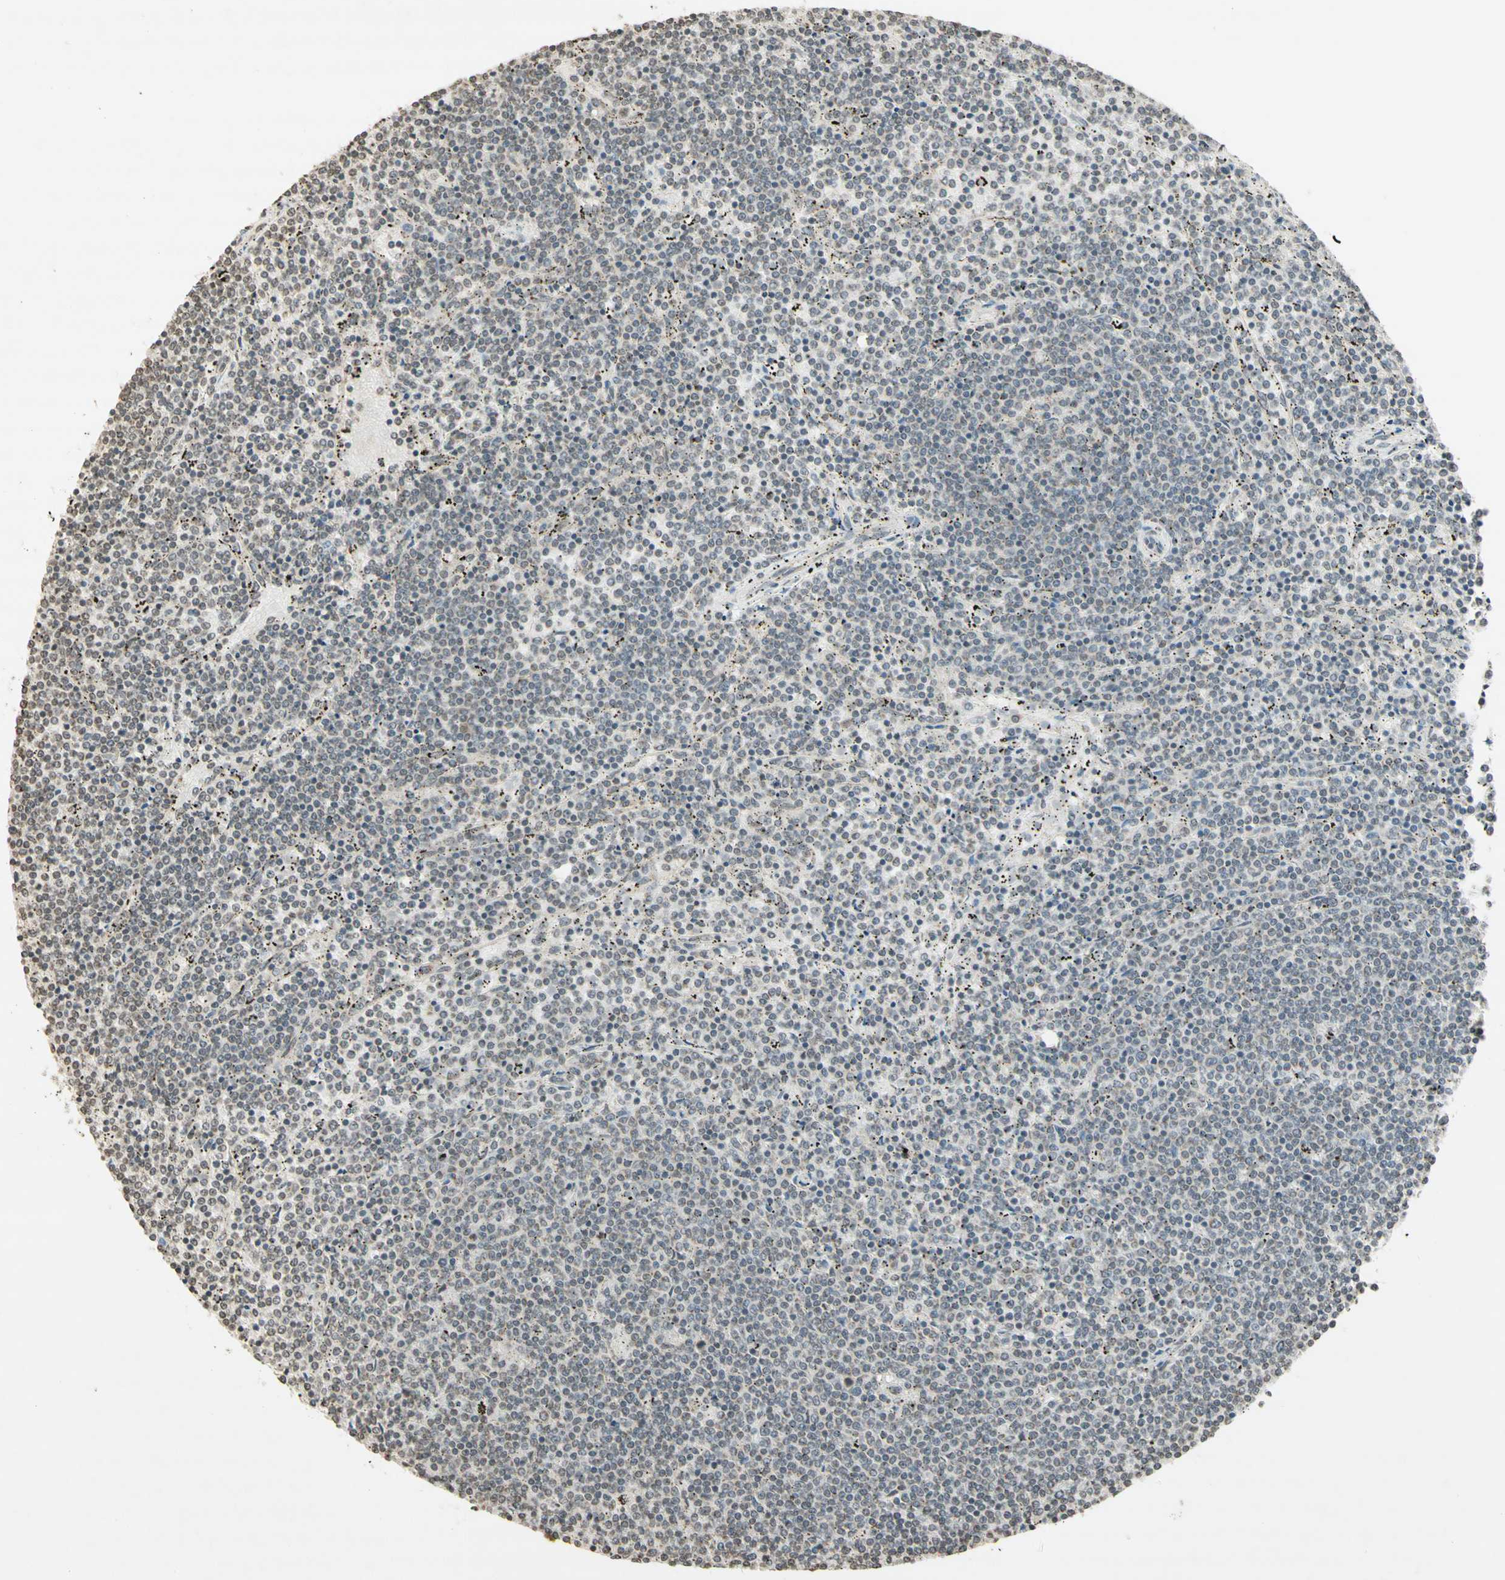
{"staining": {"intensity": "negative", "quantity": "none", "location": "none"}, "tissue": "lymphoma", "cell_type": "Tumor cells", "image_type": "cancer", "snomed": [{"axis": "morphology", "description": "Malignant lymphoma, non-Hodgkin's type, Low grade"}, {"axis": "topography", "description": "Spleen"}], "caption": "An immunohistochemistry (IHC) photomicrograph of low-grade malignant lymphoma, non-Hodgkin's type is shown. There is no staining in tumor cells of low-grade malignant lymphoma, non-Hodgkin's type. (DAB immunohistochemistry, high magnification).", "gene": "CCNI", "patient": {"sex": "female", "age": 50}}